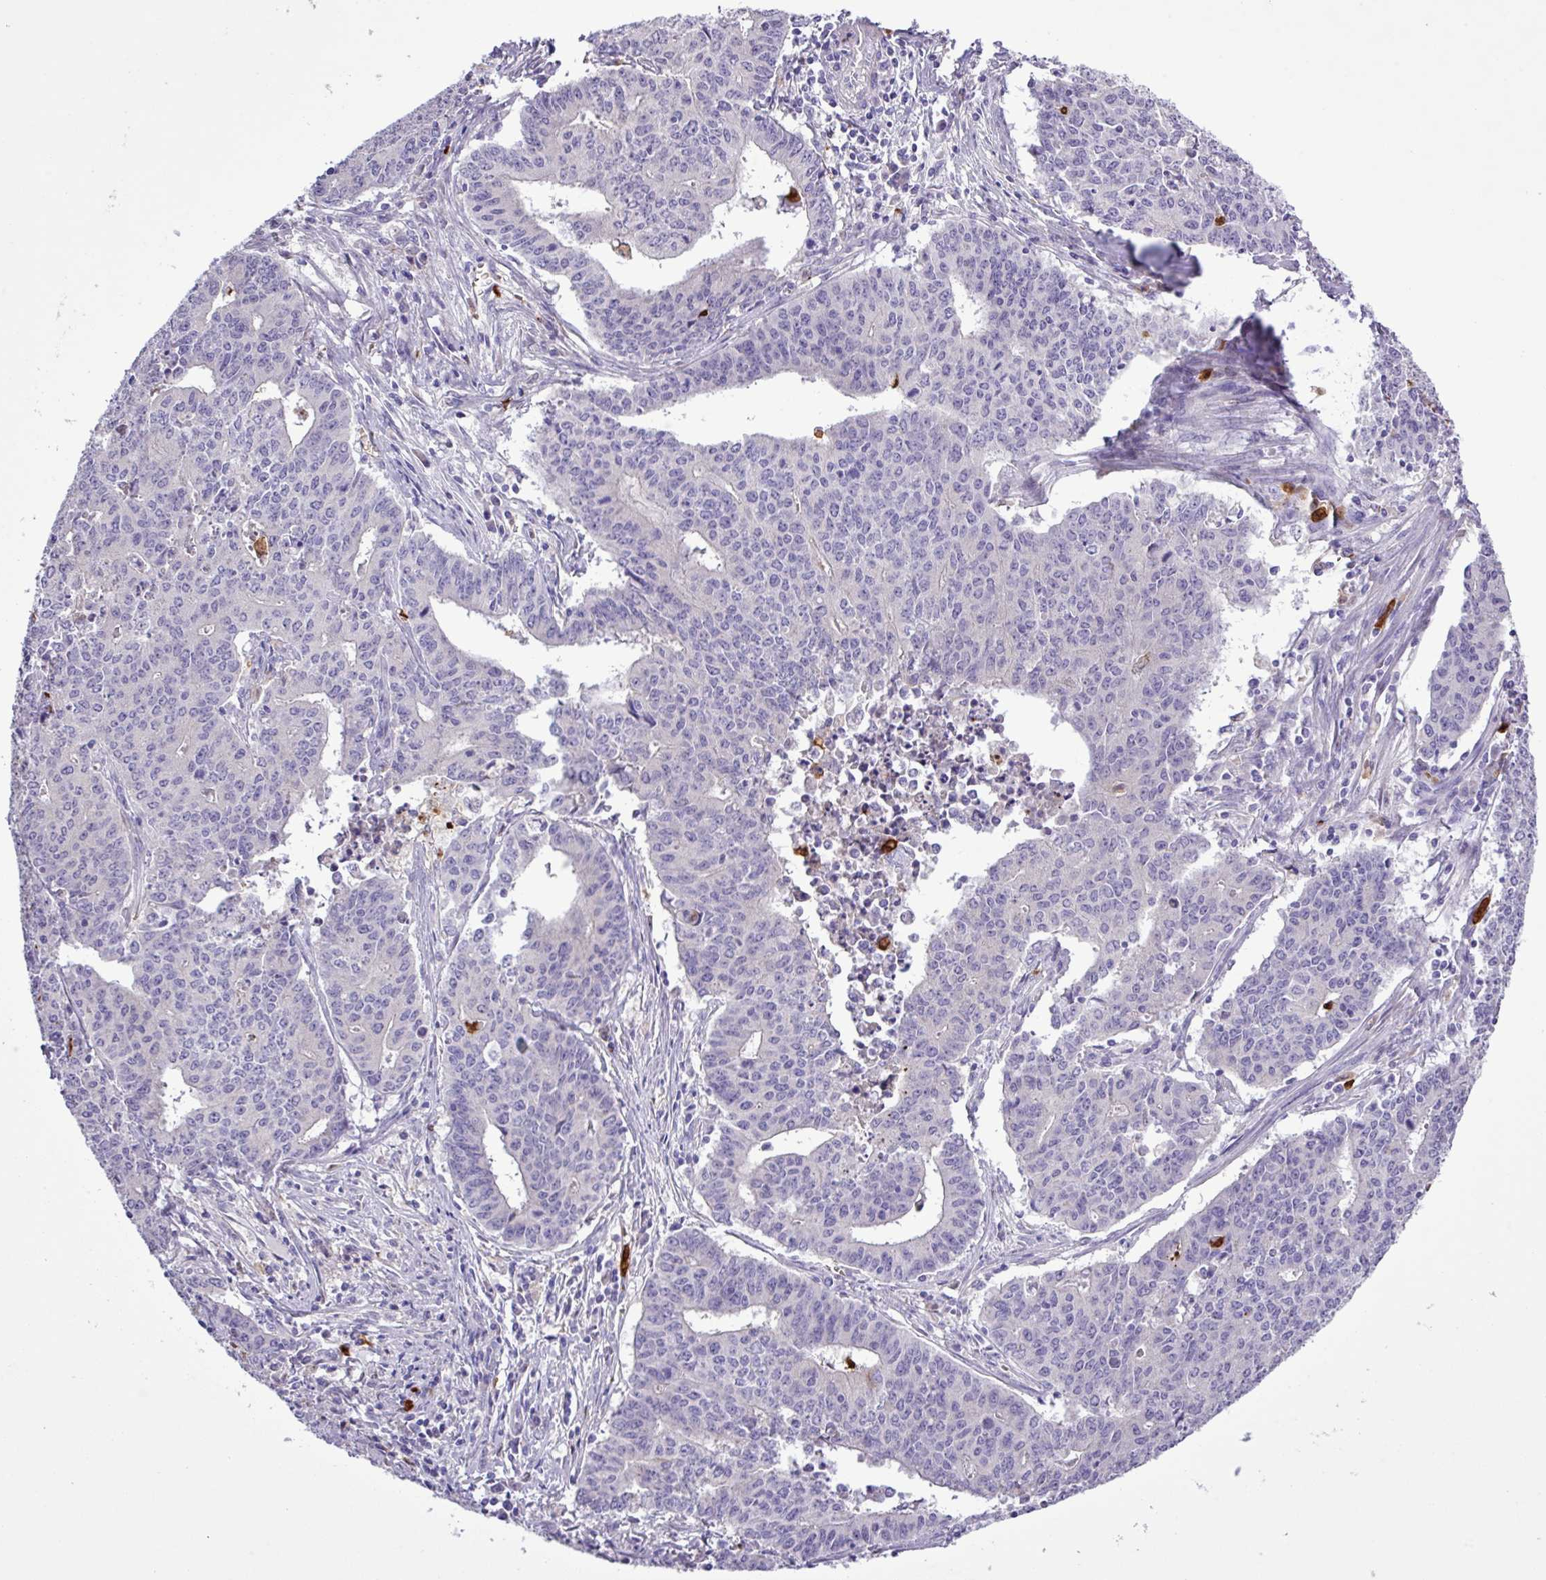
{"staining": {"intensity": "negative", "quantity": "none", "location": "none"}, "tissue": "endometrial cancer", "cell_type": "Tumor cells", "image_type": "cancer", "snomed": [{"axis": "morphology", "description": "Adenocarcinoma, NOS"}, {"axis": "topography", "description": "Endometrium"}], "caption": "An immunohistochemistry histopathology image of endometrial cancer (adenocarcinoma) is shown. There is no staining in tumor cells of endometrial cancer (adenocarcinoma). (DAB IHC, high magnification).", "gene": "MGAT4B", "patient": {"sex": "female", "age": 59}}